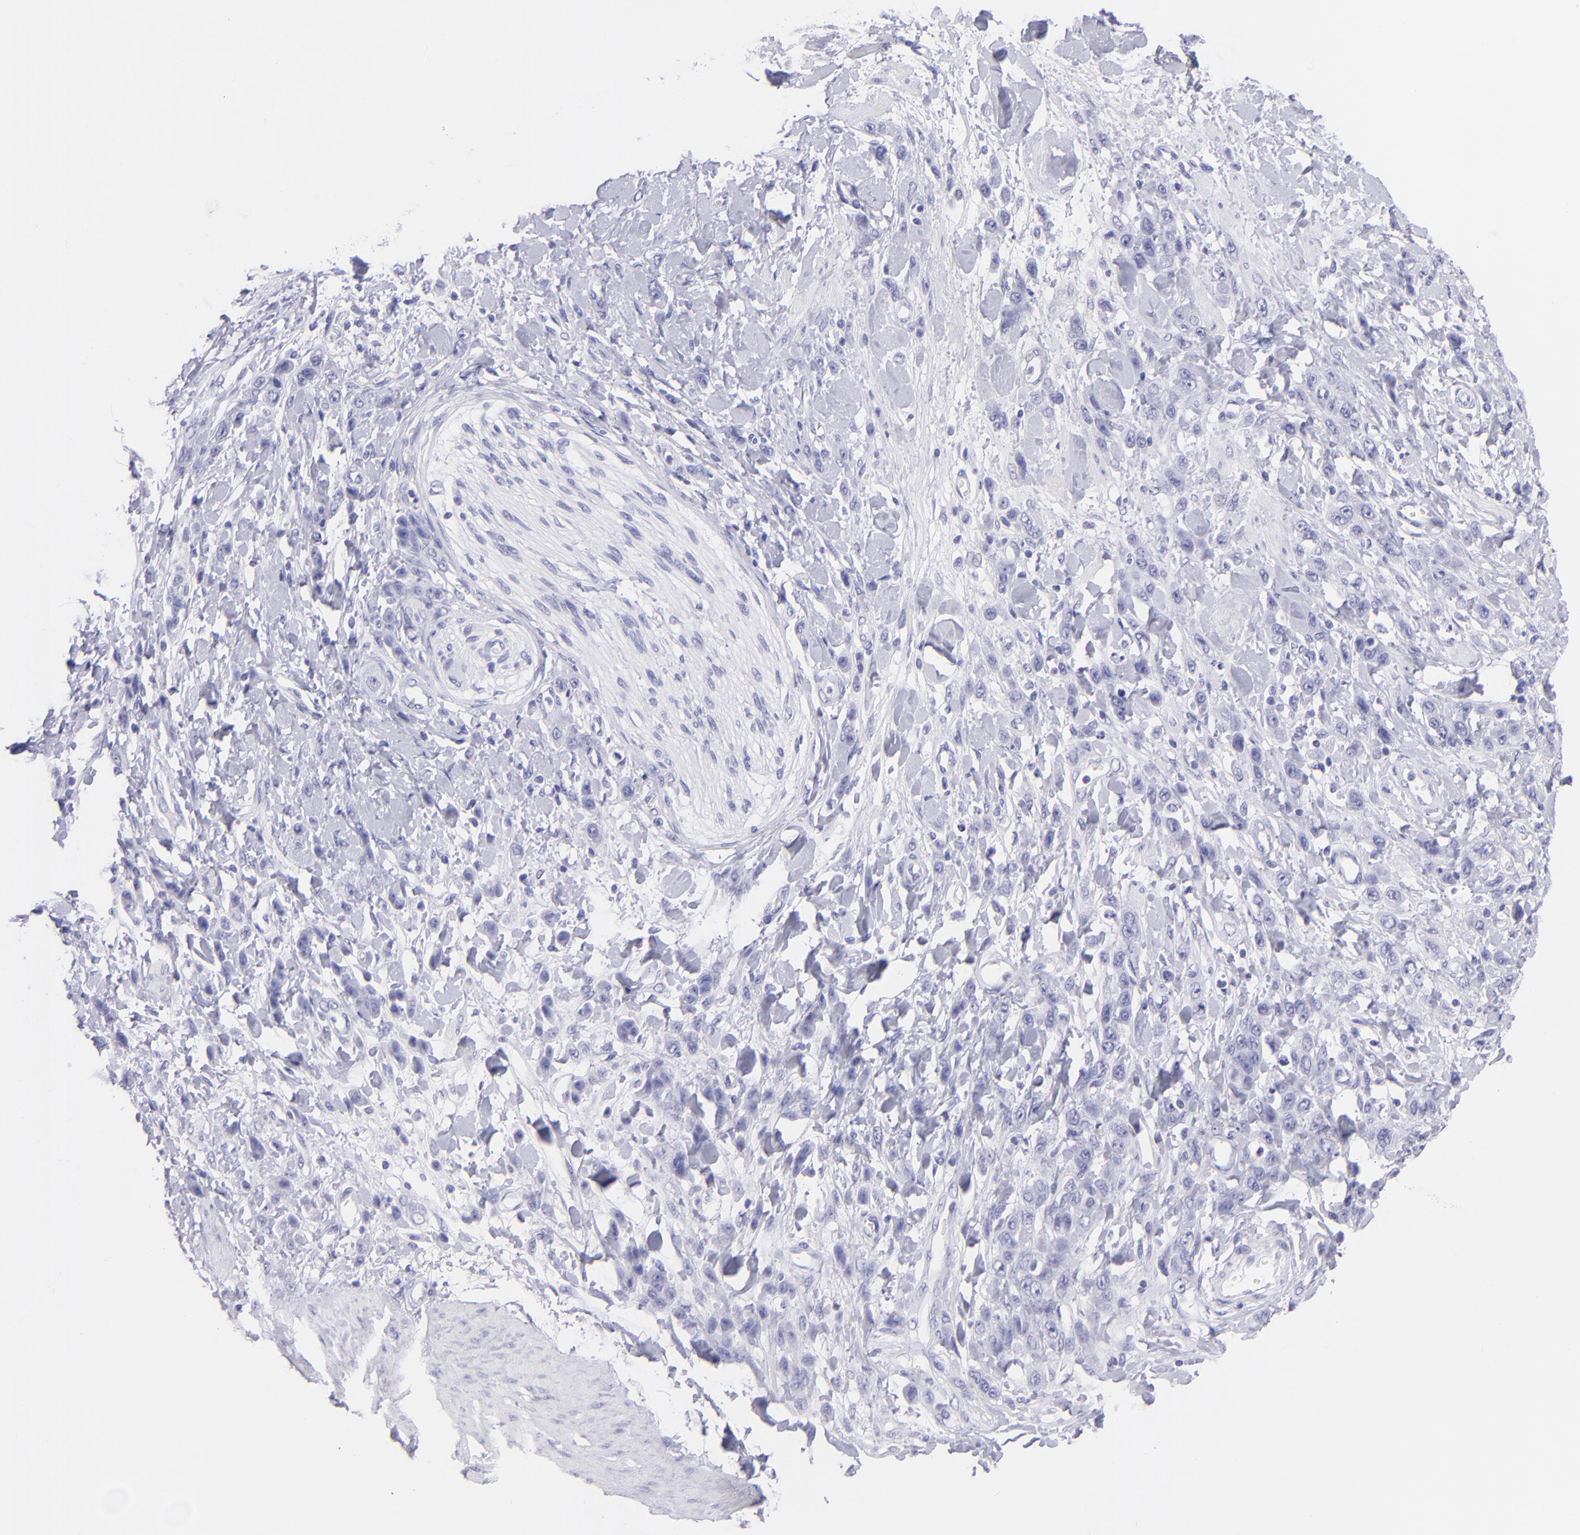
{"staining": {"intensity": "negative", "quantity": "none", "location": "none"}, "tissue": "stomach cancer", "cell_type": "Tumor cells", "image_type": "cancer", "snomed": [{"axis": "morphology", "description": "Normal tissue, NOS"}, {"axis": "morphology", "description": "Adenocarcinoma, NOS"}, {"axis": "topography", "description": "Stomach"}], "caption": "Micrograph shows no protein positivity in tumor cells of adenocarcinoma (stomach) tissue. The staining was performed using DAB (3,3'-diaminobenzidine) to visualize the protein expression in brown, while the nuclei were stained in blue with hematoxylin (Magnification: 20x).", "gene": "PIP", "patient": {"sex": "male", "age": 82}}